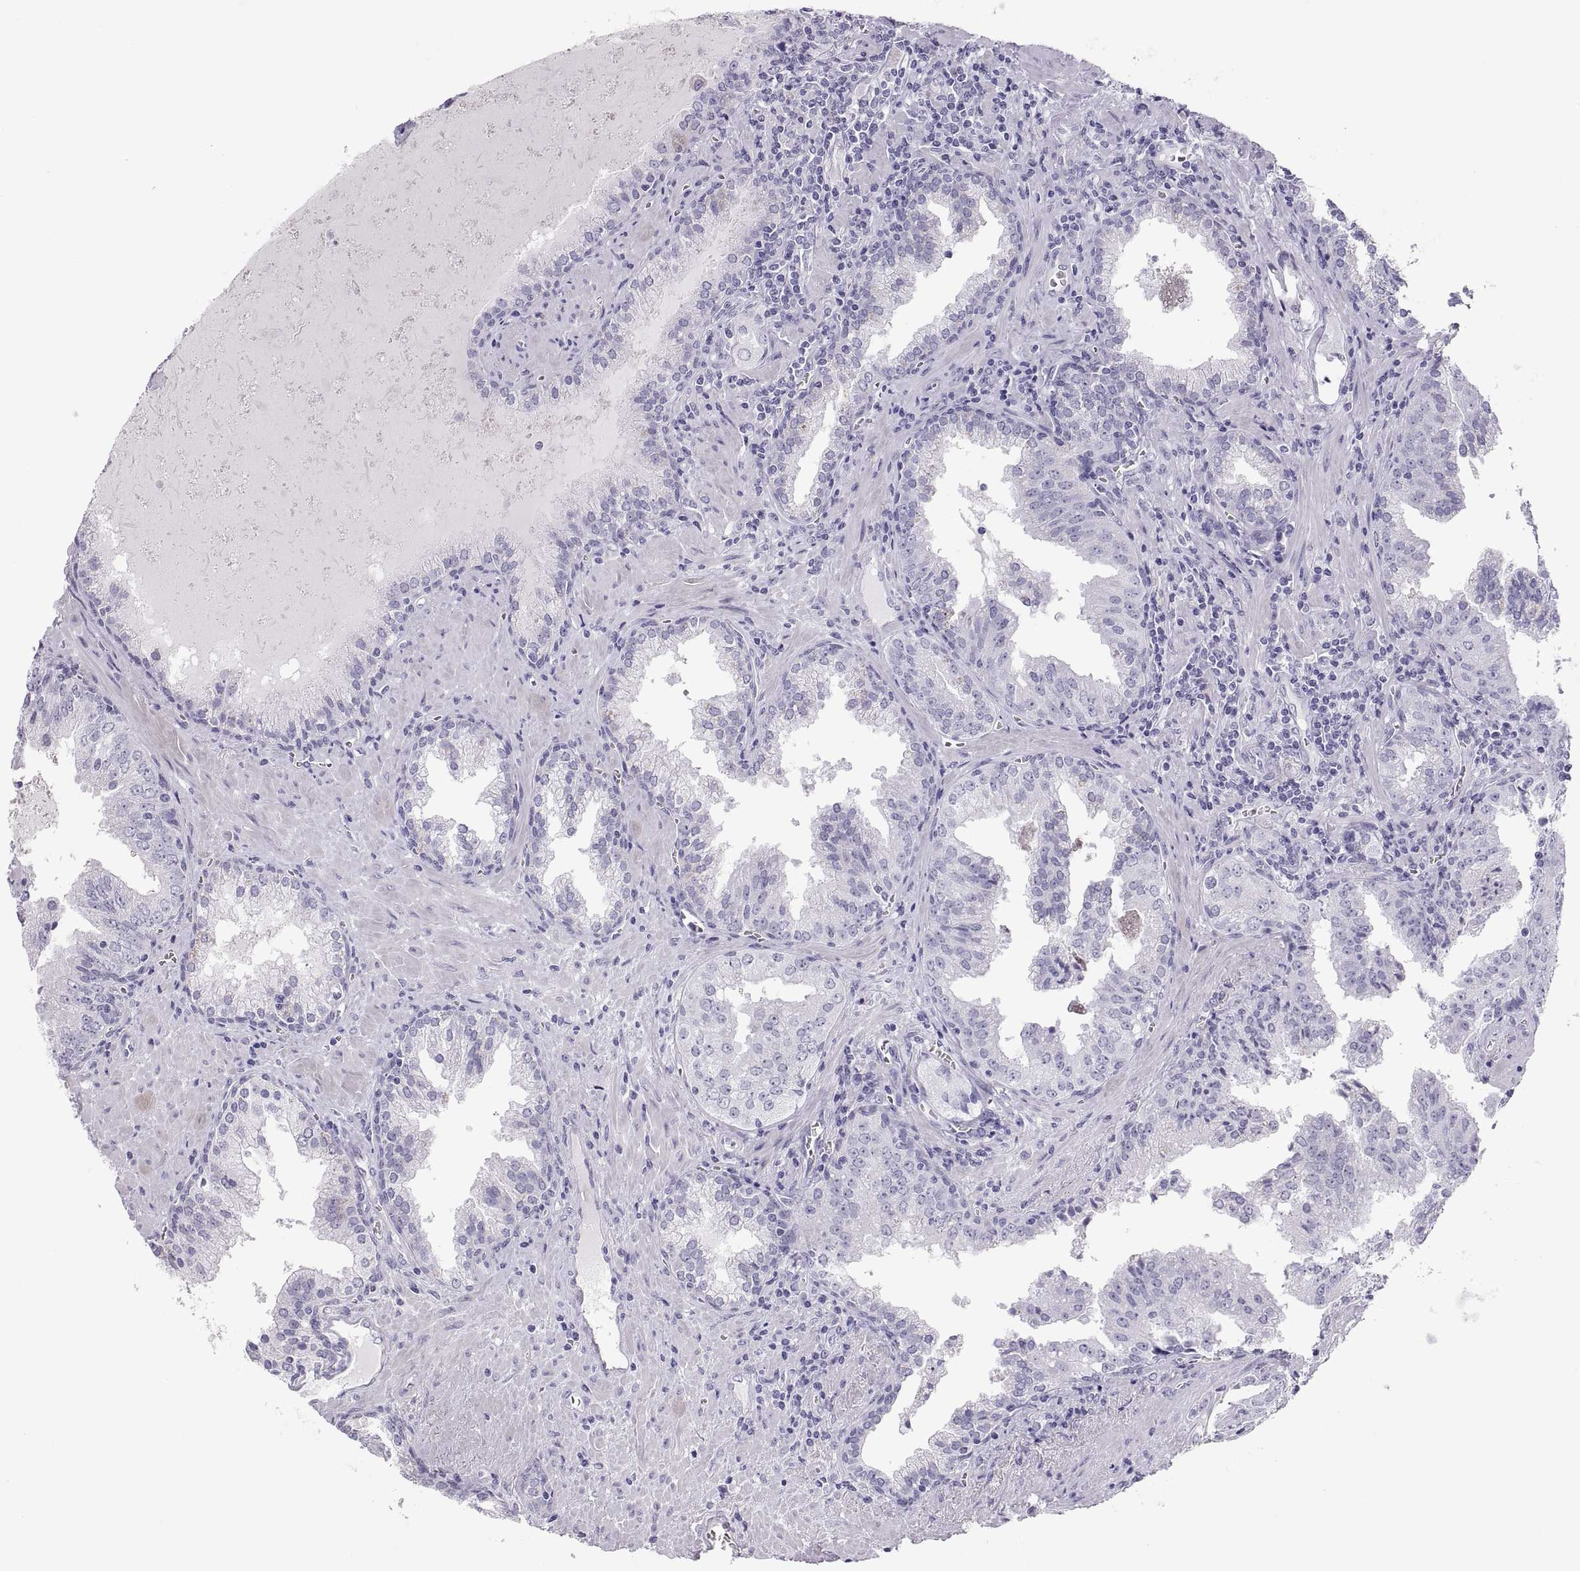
{"staining": {"intensity": "negative", "quantity": "none", "location": "none"}, "tissue": "prostate cancer", "cell_type": "Tumor cells", "image_type": "cancer", "snomed": [{"axis": "morphology", "description": "Adenocarcinoma, High grade"}, {"axis": "topography", "description": "Prostate"}], "caption": "Tumor cells are negative for brown protein staining in prostate cancer (high-grade adenocarcinoma).", "gene": "SEMG1", "patient": {"sex": "male", "age": 68}}